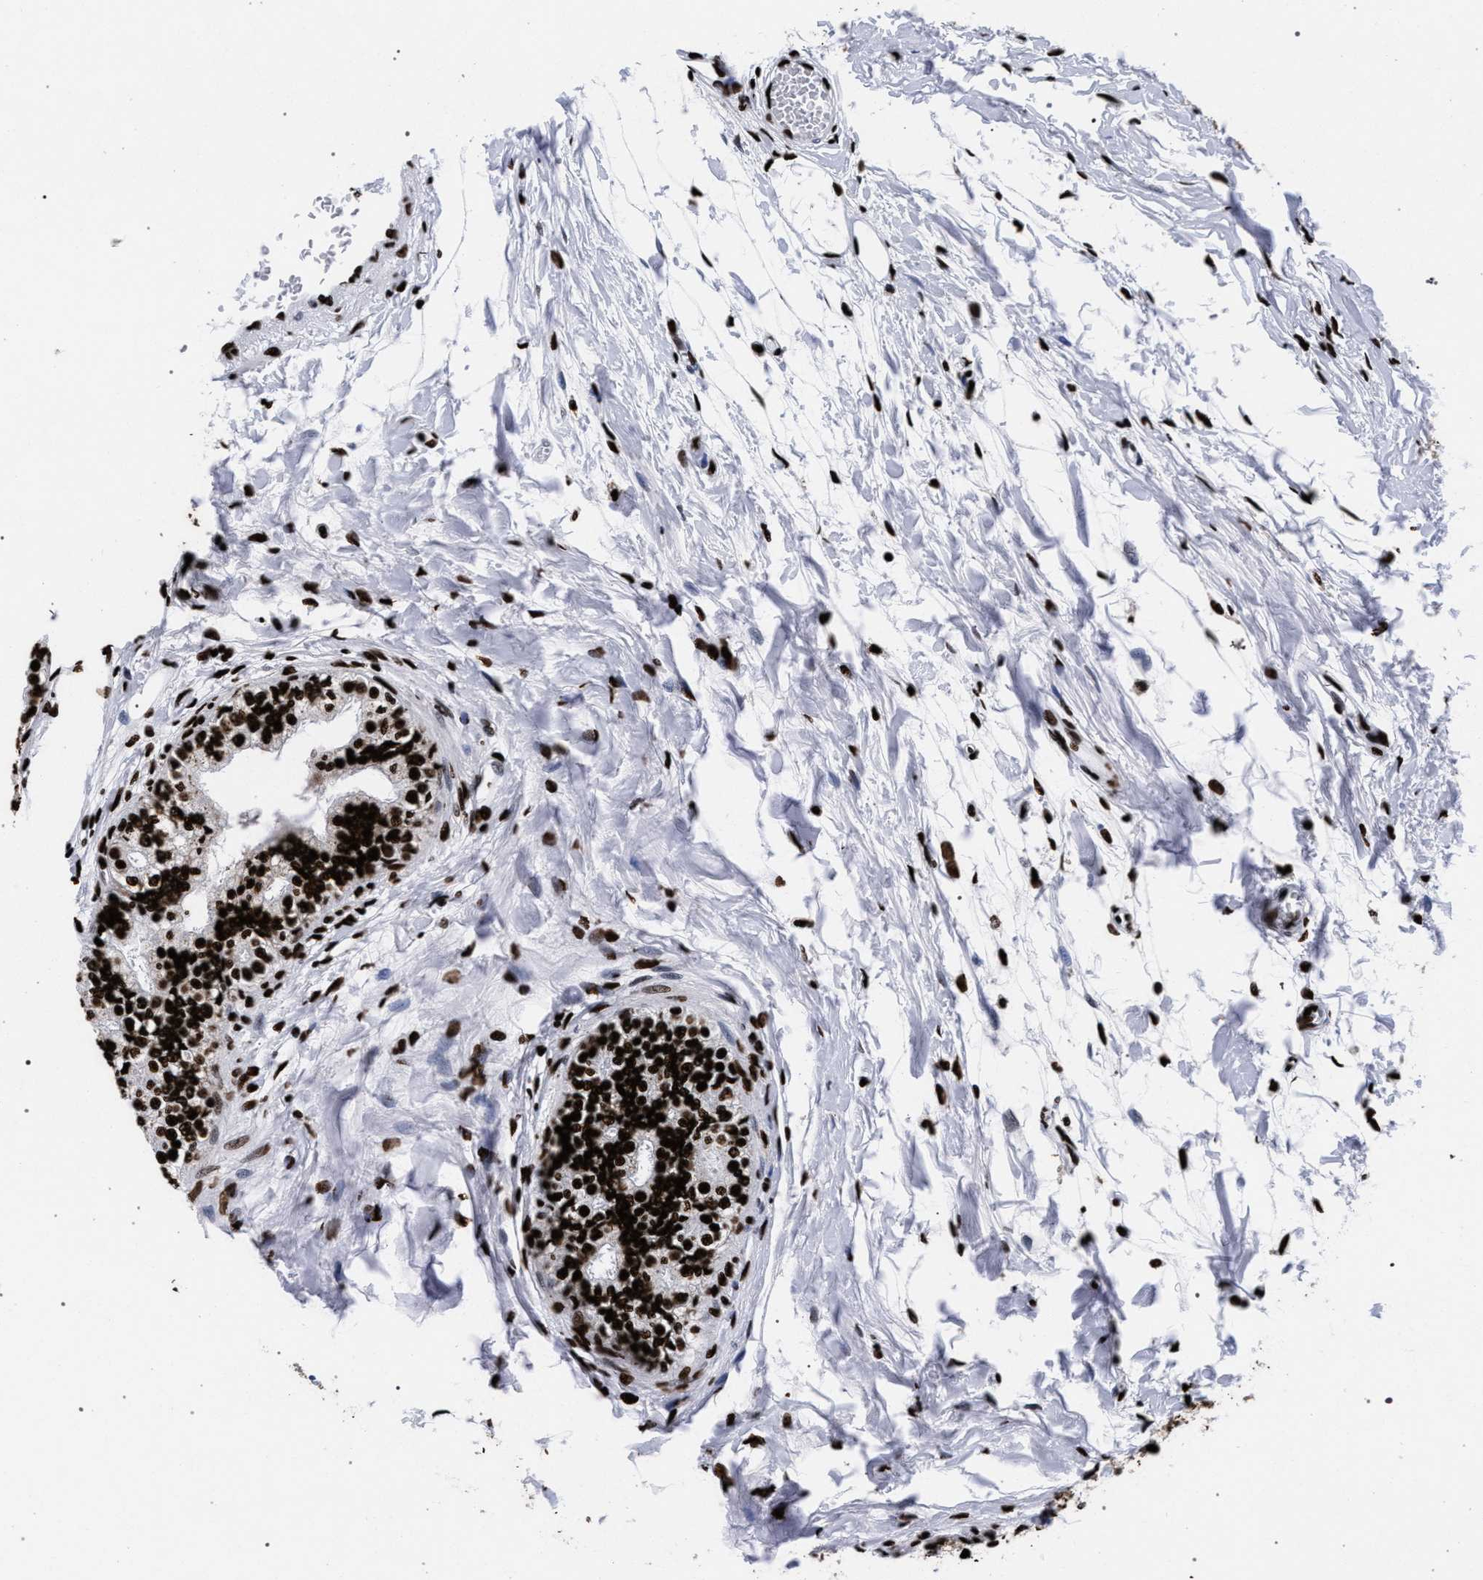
{"staining": {"intensity": "strong", "quantity": ">75%", "location": "nuclear"}, "tissue": "epididymis", "cell_type": "Glandular cells", "image_type": "normal", "snomed": [{"axis": "morphology", "description": "Normal tissue, NOS"}, {"axis": "morphology", "description": "Adenocarcinoma, metastatic, NOS"}, {"axis": "topography", "description": "Testis"}, {"axis": "topography", "description": "Epididymis"}], "caption": "Strong nuclear staining for a protein is present in about >75% of glandular cells of benign epididymis using immunohistochemistry.", "gene": "HNRNPA1", "patient": {"sex": "male", "age": 26}}